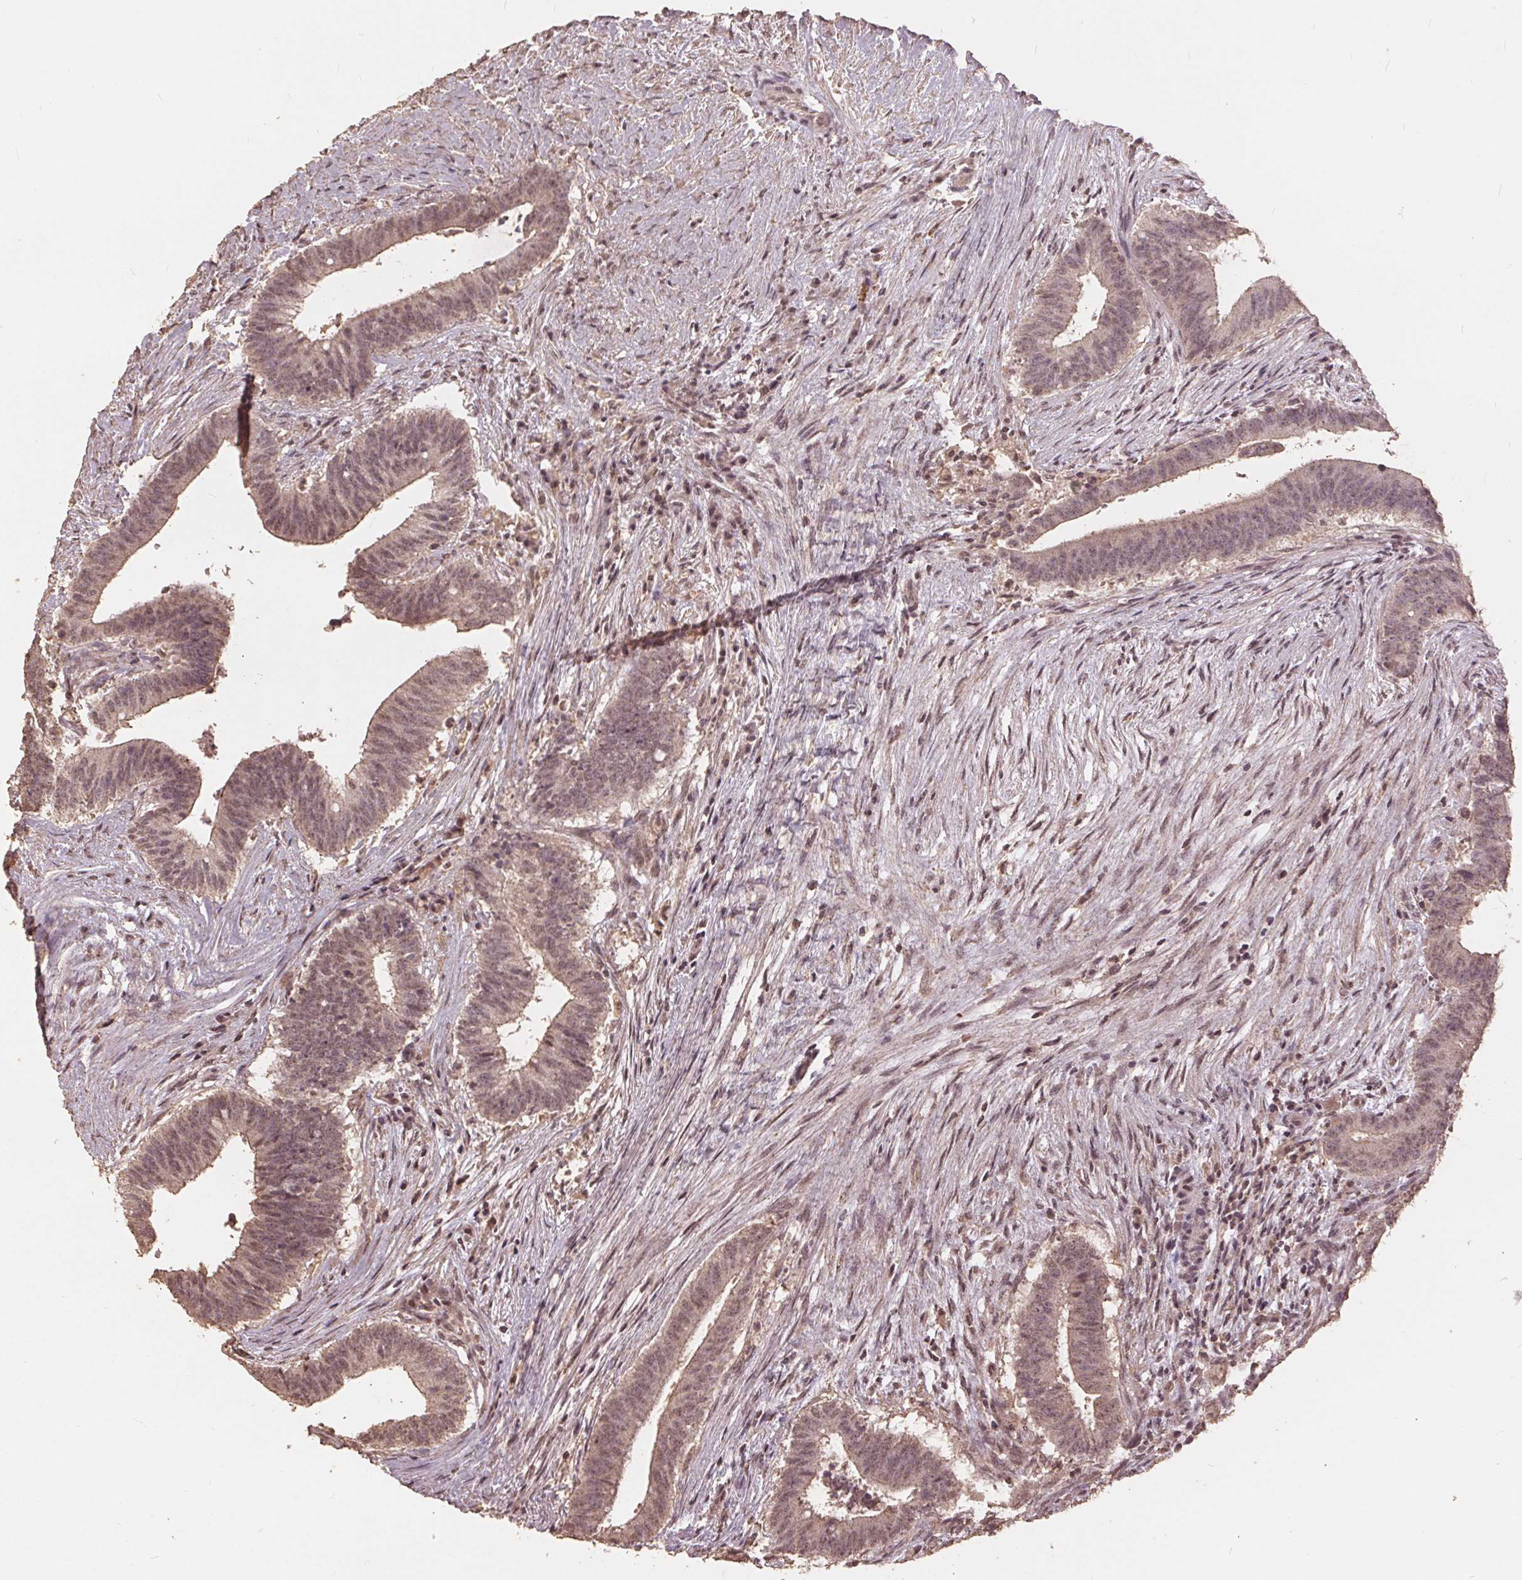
{"staining": {"intensity": "weak", "quantity": "<25%", "location": "nuclear"}, "tissue": "colorectal cancer", "cell_type": "Tumor cells", "image_type": "cancer", "snomed": [{"axis": "morphology", "description": "Adenocarcinoma, NOS"}, {"axis": "topography", "description": "Colon"}], "caption": "There is no significant staining in tumor cells of colorectal adenocarcinoma. (DAB (3,3'-diaminobenzidine) immunohistochemistry (IHC), high magnification).", "gene": "DSG3", "patient": {"sex": "female", "age": 43}}